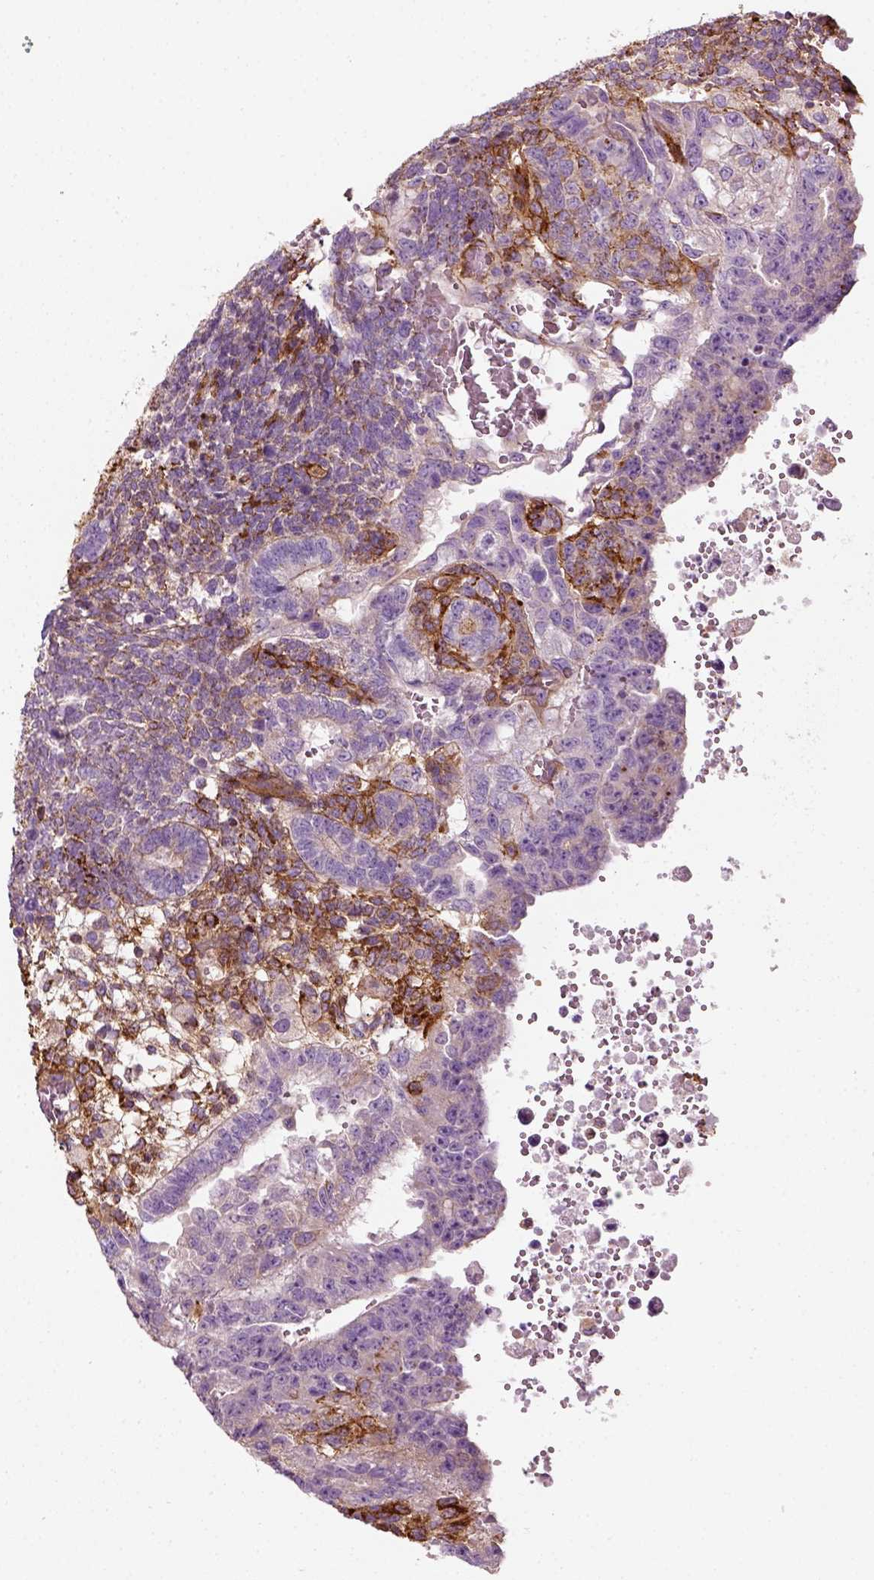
{"staining": {"intensity": "negative", "quantity": "none", "location": "none"}, "tissue": "testis cancer", "cell_type": "Tumor cells", "image_type": "cancer", "snomed": [{"axis": "morphology", "description": "Carcinoma, Embryonal, NOS"}, {"axis": "topography", "description": "Testis"}], "caption": "Testis embryonal carcinoma stained for a protein using immunohistochemistry (IHC) exhibits no positivity tumor cells.", "gene": "COL6A2", "patient": {"sex": "male", "age": 24}}